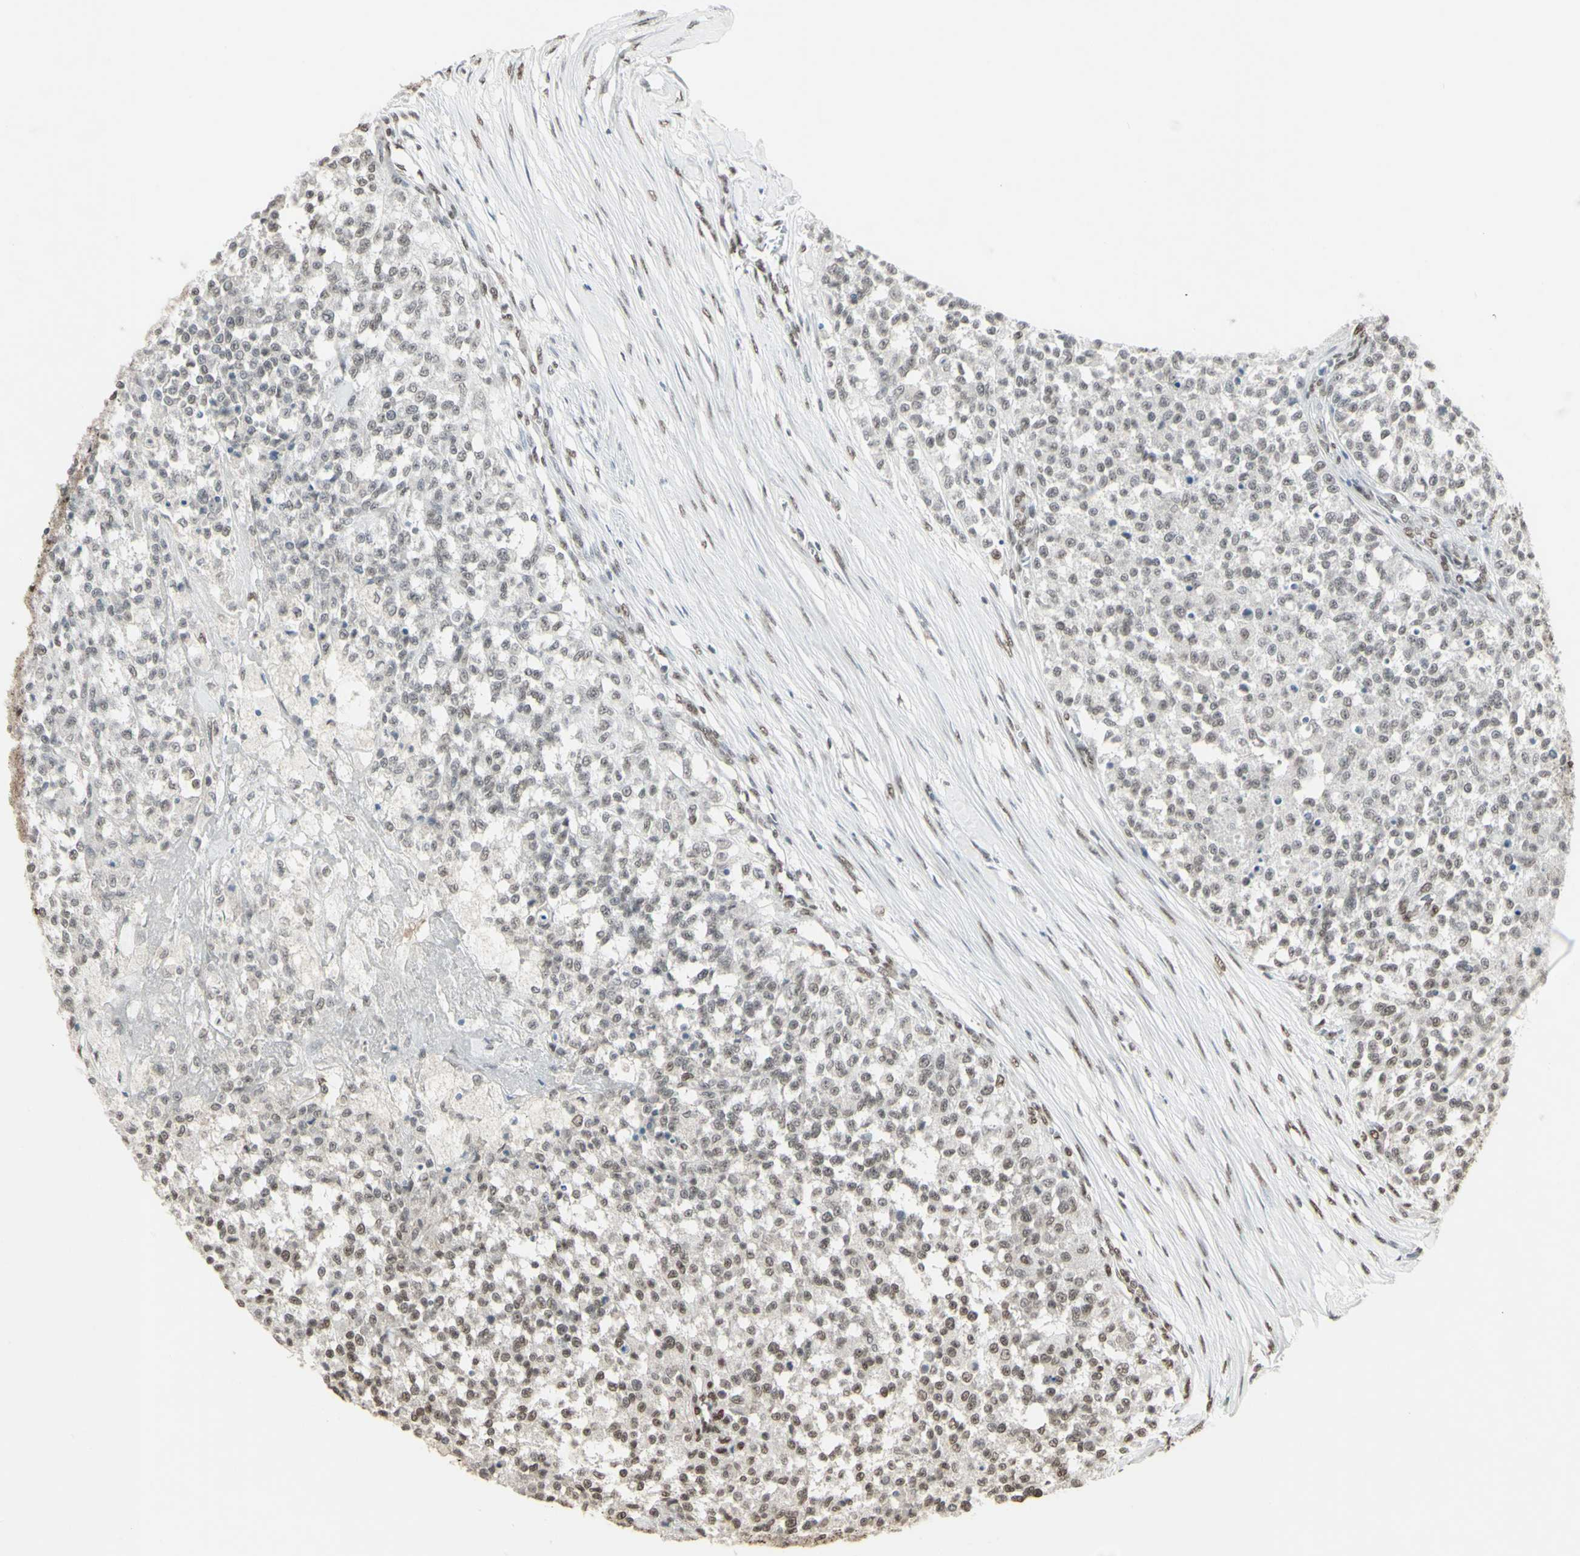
{"staining": {"intensity": "negative", "quantity": "none", "location": "none"}, "tissue": "testis cancer", "cell_type": "Tumor cells", "image_type": "cancer", "snomed": [{"axis": "morphology", "description": "Seminoma, NOS"}, {"axis": "topography", "description": "Testis"}], "caption": "The immunohistochemistry micrograph has no significant expression in tumor cells of testis cancer (seminoma) tissue.", "gene": "TRIM28", "patient": {"sex": "male", "age": 59}}